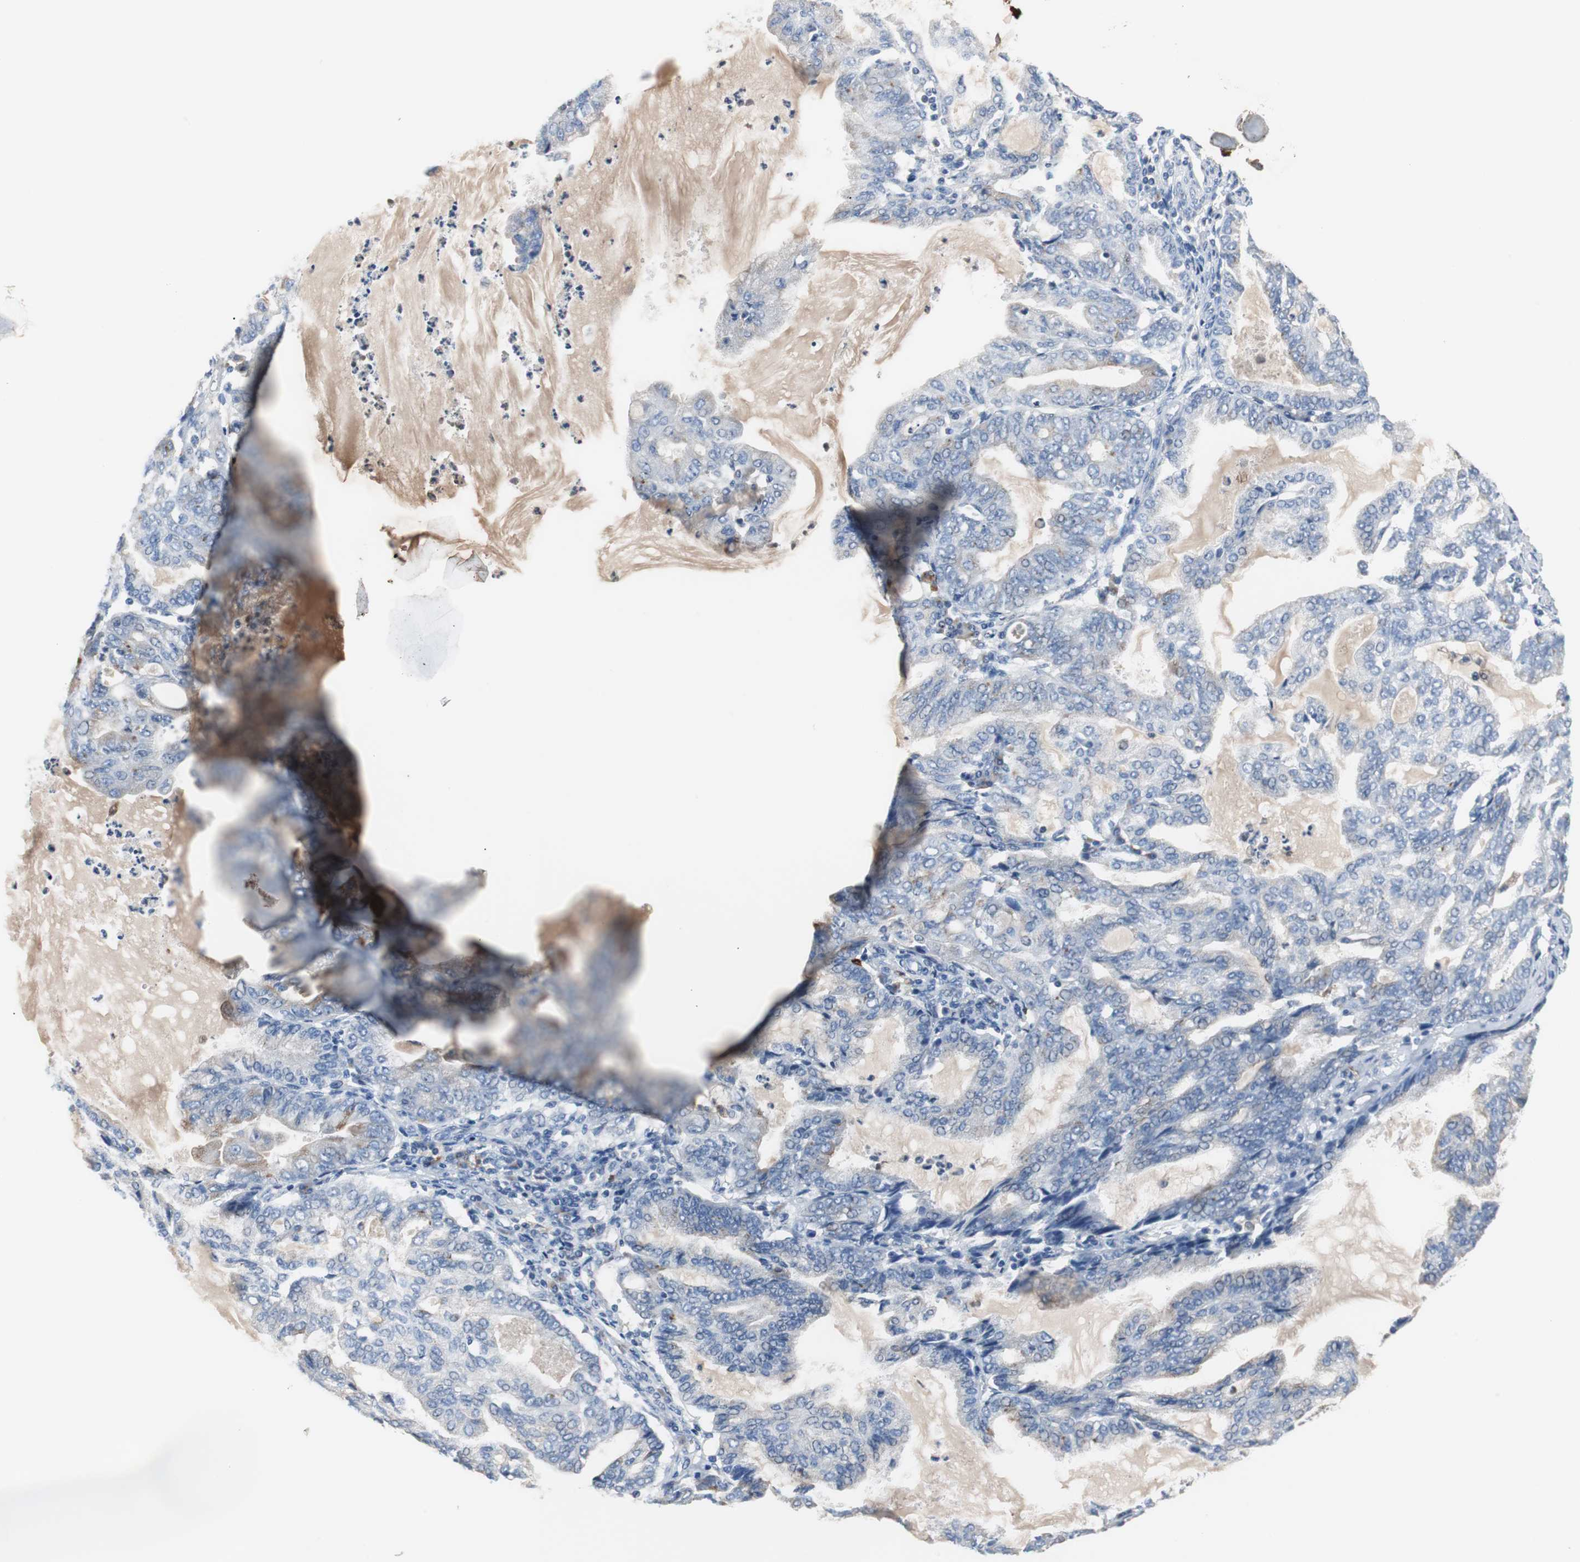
{"staining": {"intensity": "weak", "quantity": "25%-75%", "location": "cytoplasmic/membranous"}, "tissue": "endometrial cancer", "cell_type": "Tumor cells", "image_type": "cancer", "snomed": [{"axis": "morphology", "description": "Adenocarcinoma, NOS"}, {"axis": "topography", "description": "Endometrium"}], "caption": "This photomicrograph reveals immunohistochemistry staining of adenocarcinoma (endometrial), with low weak cytoplasmic/membranous expression in approximately 25%-75% of tumor cells.", "gene": "CALB2", "patient": {"sex": "female", "age": 86}}